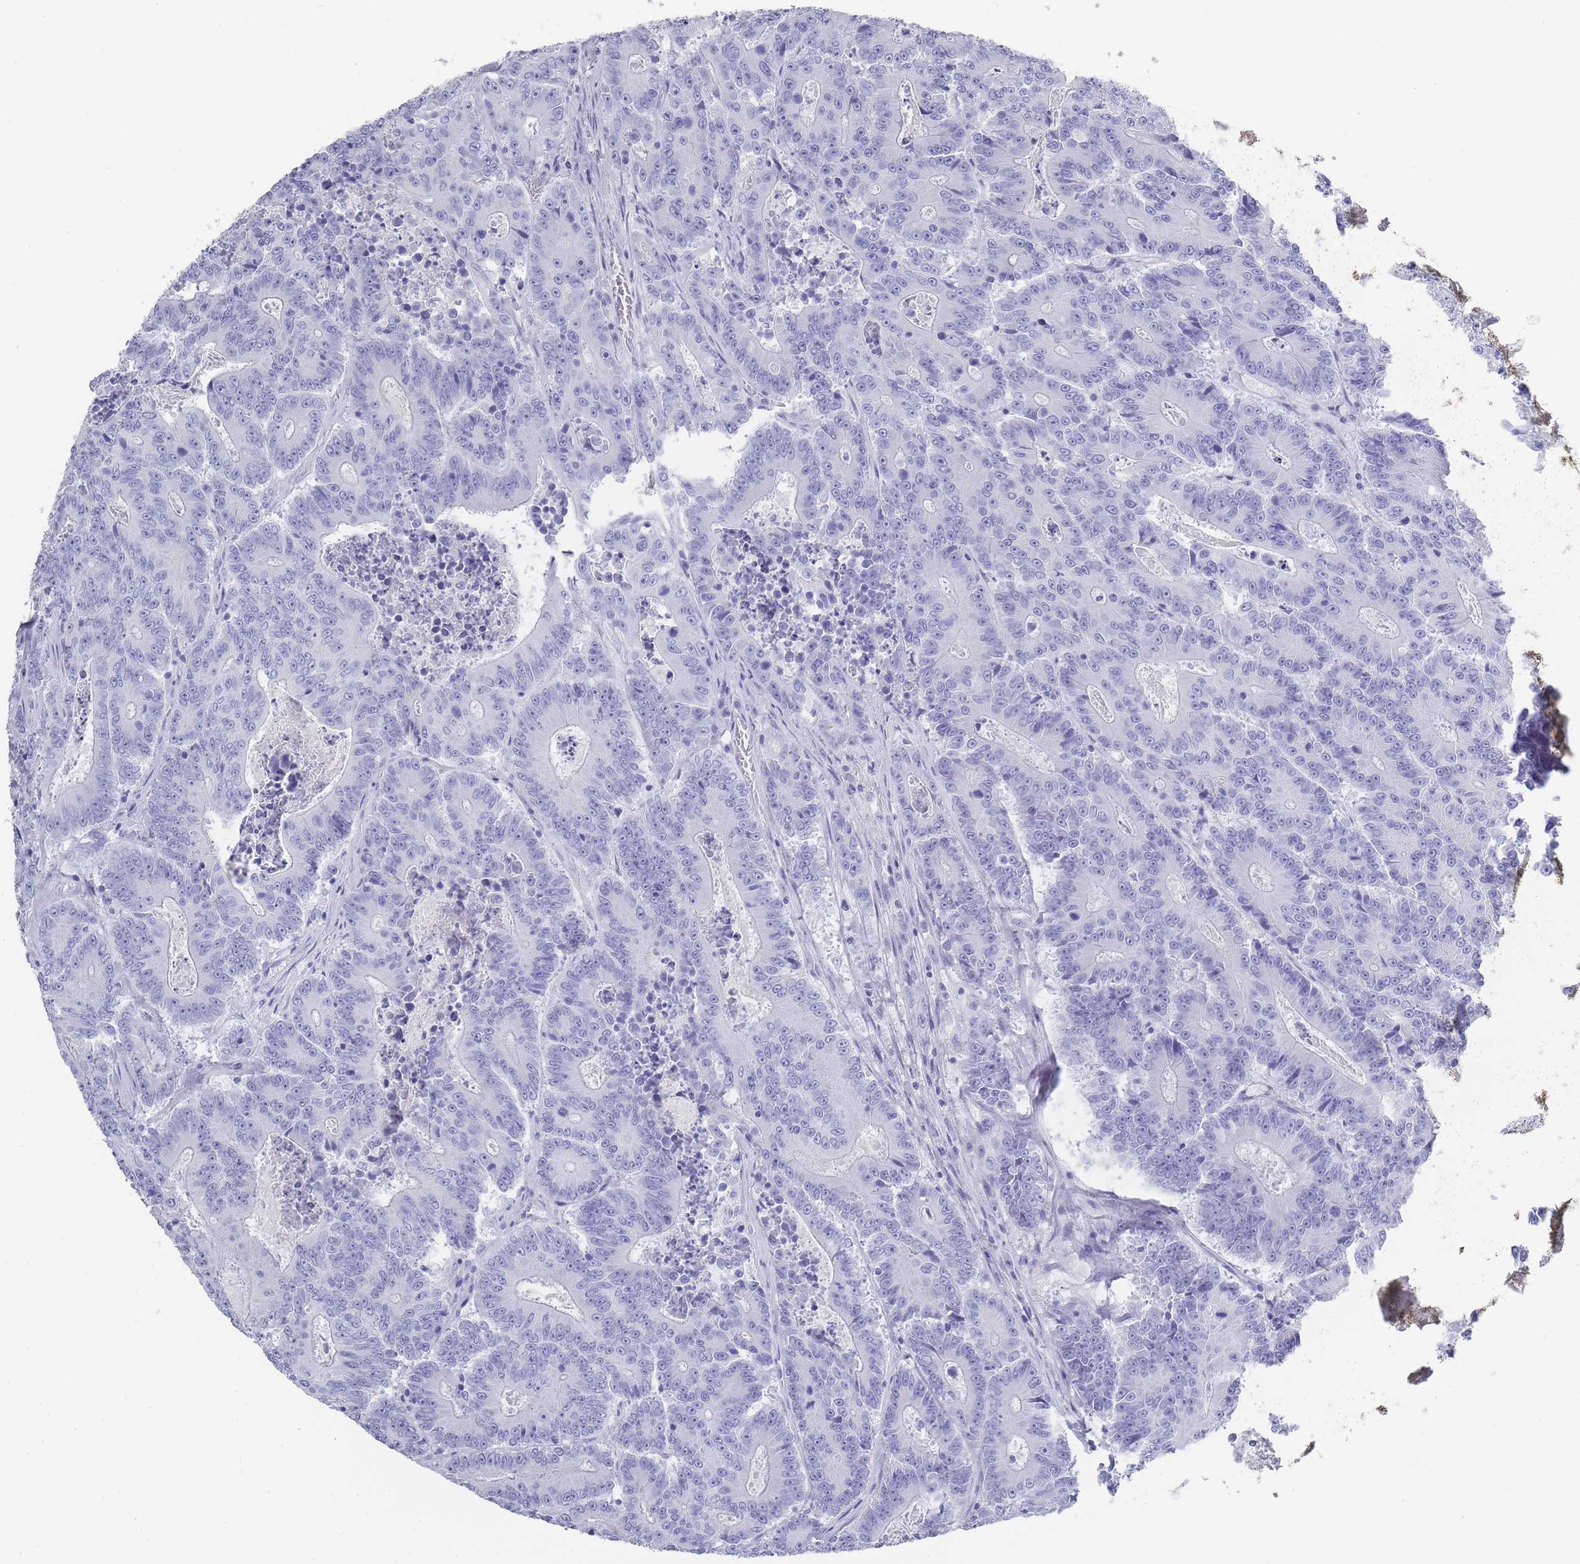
{"staining": {"intensity": "negative", "quantity": "none", "location": "none"}, "tissue": "colorectal cancer", "cell_type": "Tumor cells", "image_type": "cancer", "snomed": [{"axis": "morphology", "description": "Adenocarcinoma, NOS"}, {"axis": "topography", "description": "Colon"}], "caption": "Human colorectal adenocarcinoma stained for a protein using immunohistochemistry demonstrates no staining in tumor cells.", "gene": "RAB2B", "patient": {"sex": "male", "age": 83}}